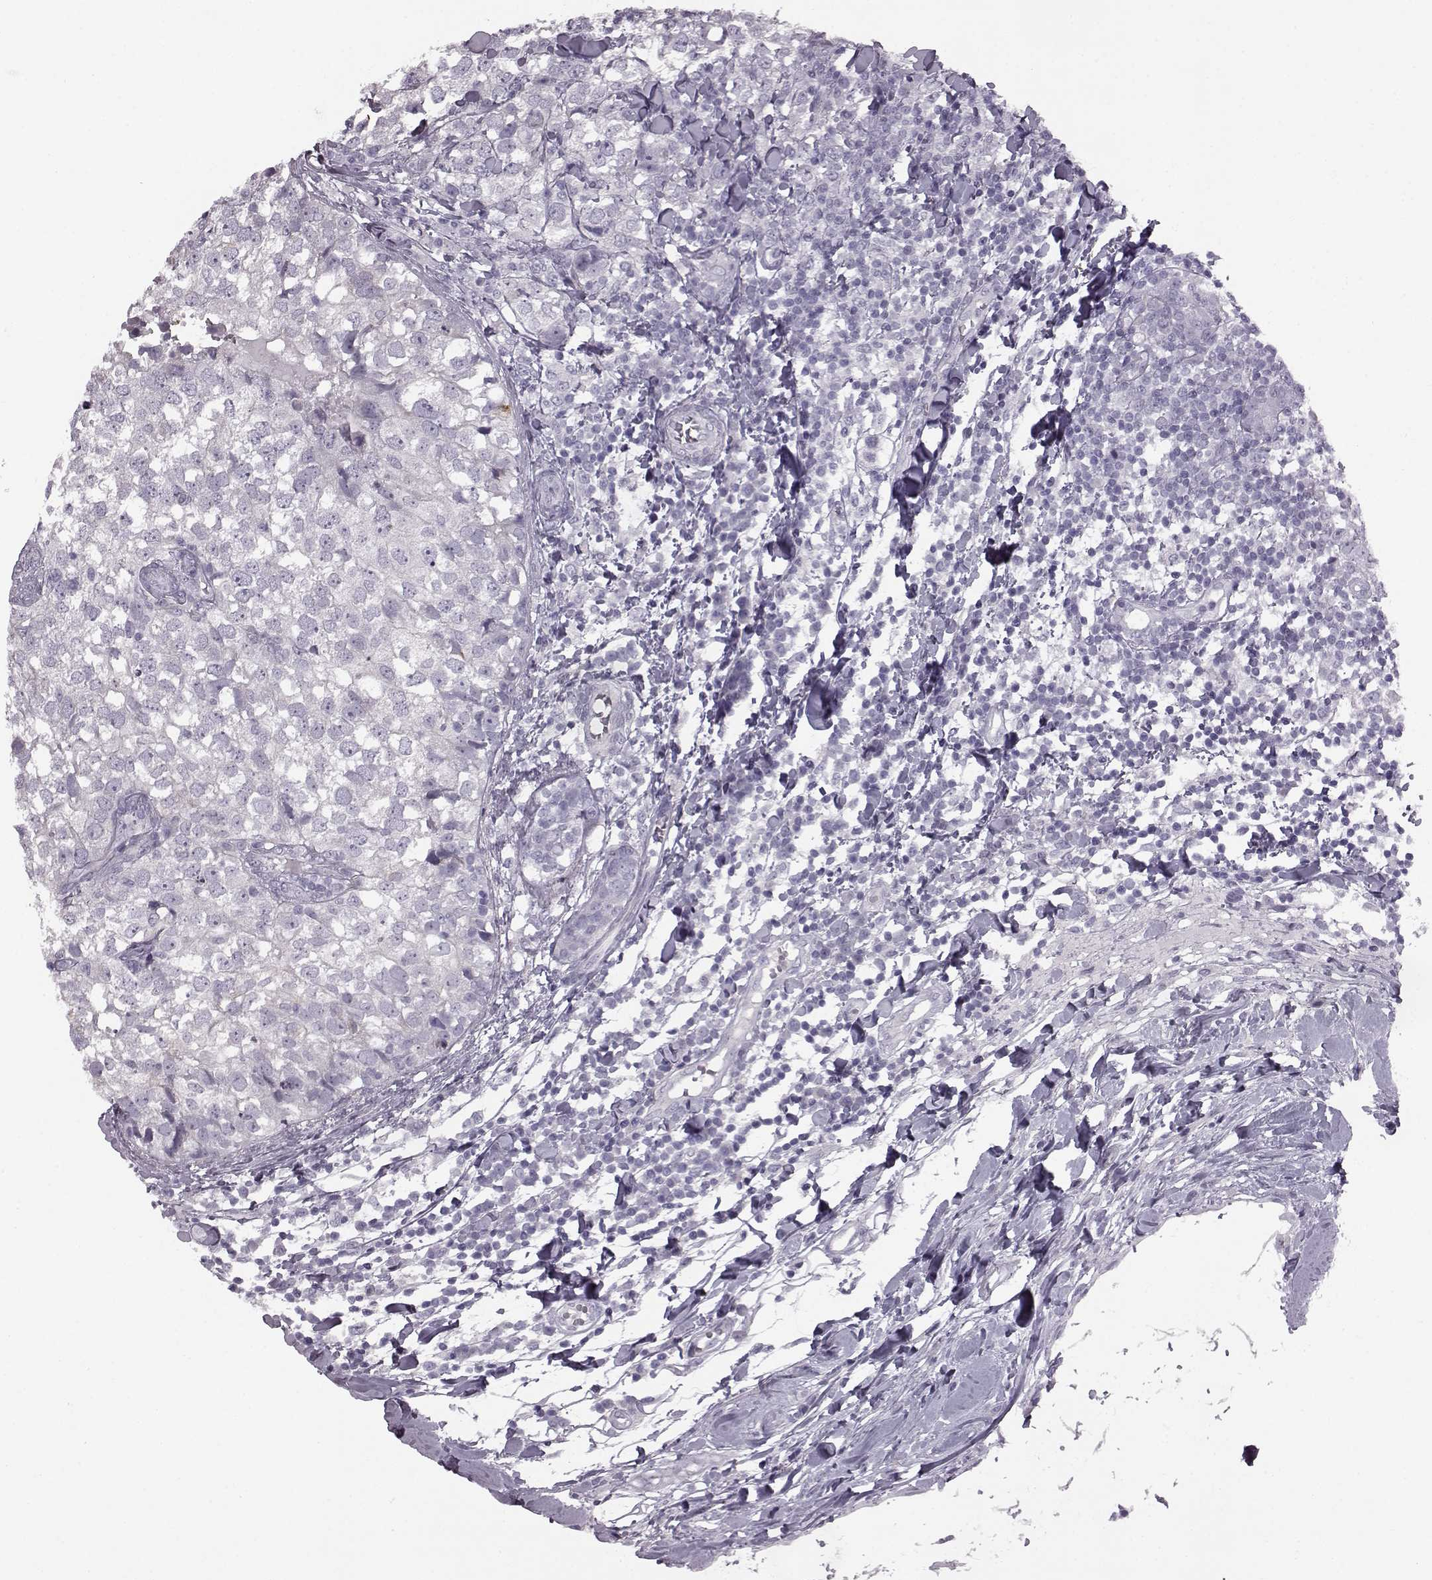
{"staining": {"intensity": "negative", "quantity": "none", "location": "none"}, "tissue": "breast cancer", "cell_type": "Tumor cells", "image_type": "cancer", "snomed": [{"axis": "morphology", "description": "Duct carcinoma"}, {"axis": "topography", "description": "Breast"}], "caption": "IHC micrograph of human breast cancer stained for a protein (brown), which reveals no staining in tumor cells. (Stains: DAB IHC with hematoxylin counter stain, Microscopy: brightfield microscopy at high magnification).", "gene": "ODAD4", "patient": {"sex": "female", "age": 30}}